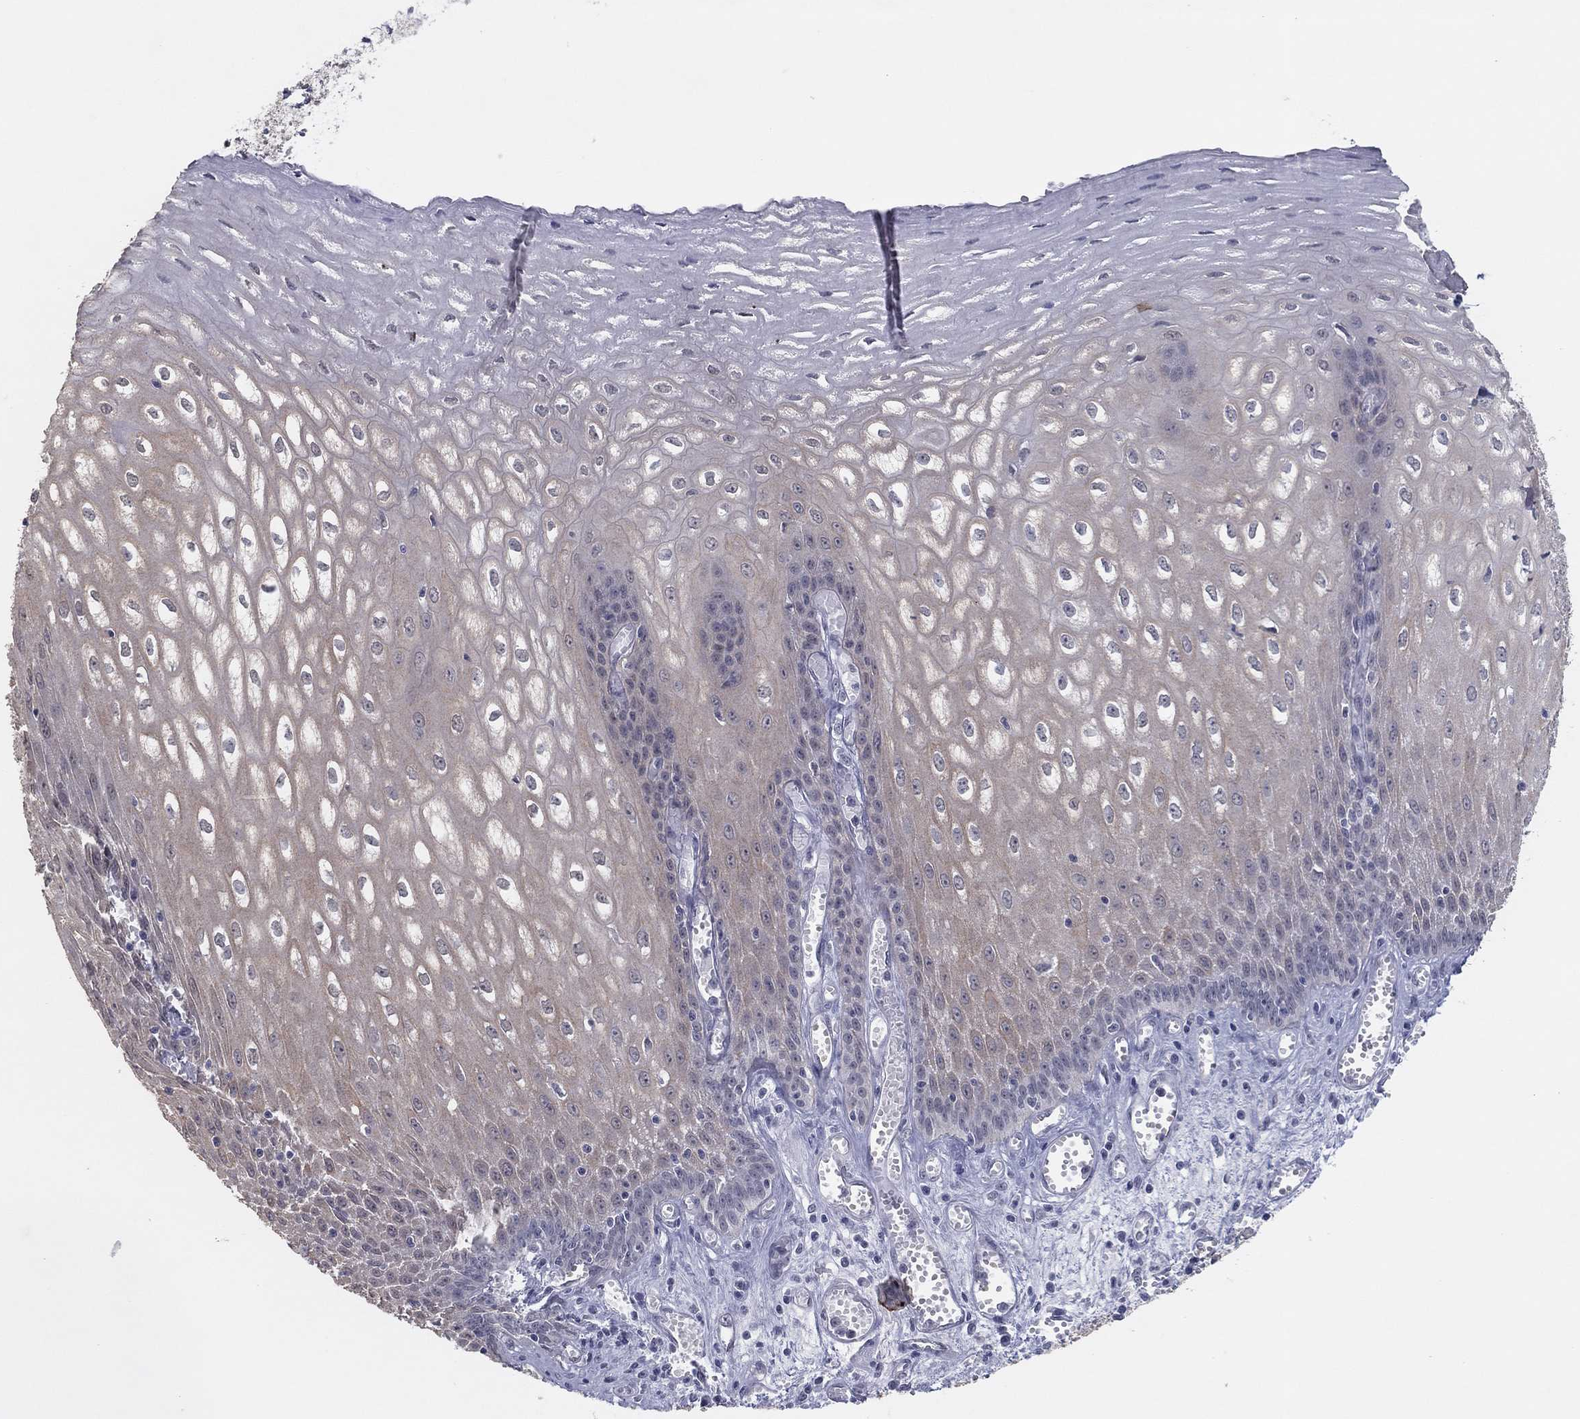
{"staining": {"intensity": "weak", "quantity": "25%-75%", "location": "cytoplasmic/membranous"}, "tissue": "esophagus", "cell_type": "Squamous epithelial cells", "image_type": "normal", "snomed": [{"axis": "morphology", "description": "Normal tissue, NOS"}, {"axis": "topography", "description": "Esophagus"}], "caption": "Immunohistochemical staining of benign esophagus displays low levels of weak cytoplasmic/membranous positivity in approximately 25%-75% of squamous epithelial cells. (DAB IHC with brightfield microscopy, high magnification).", "gene": "SLC22A2", "patient": {"sex": "male", "age": 58}}